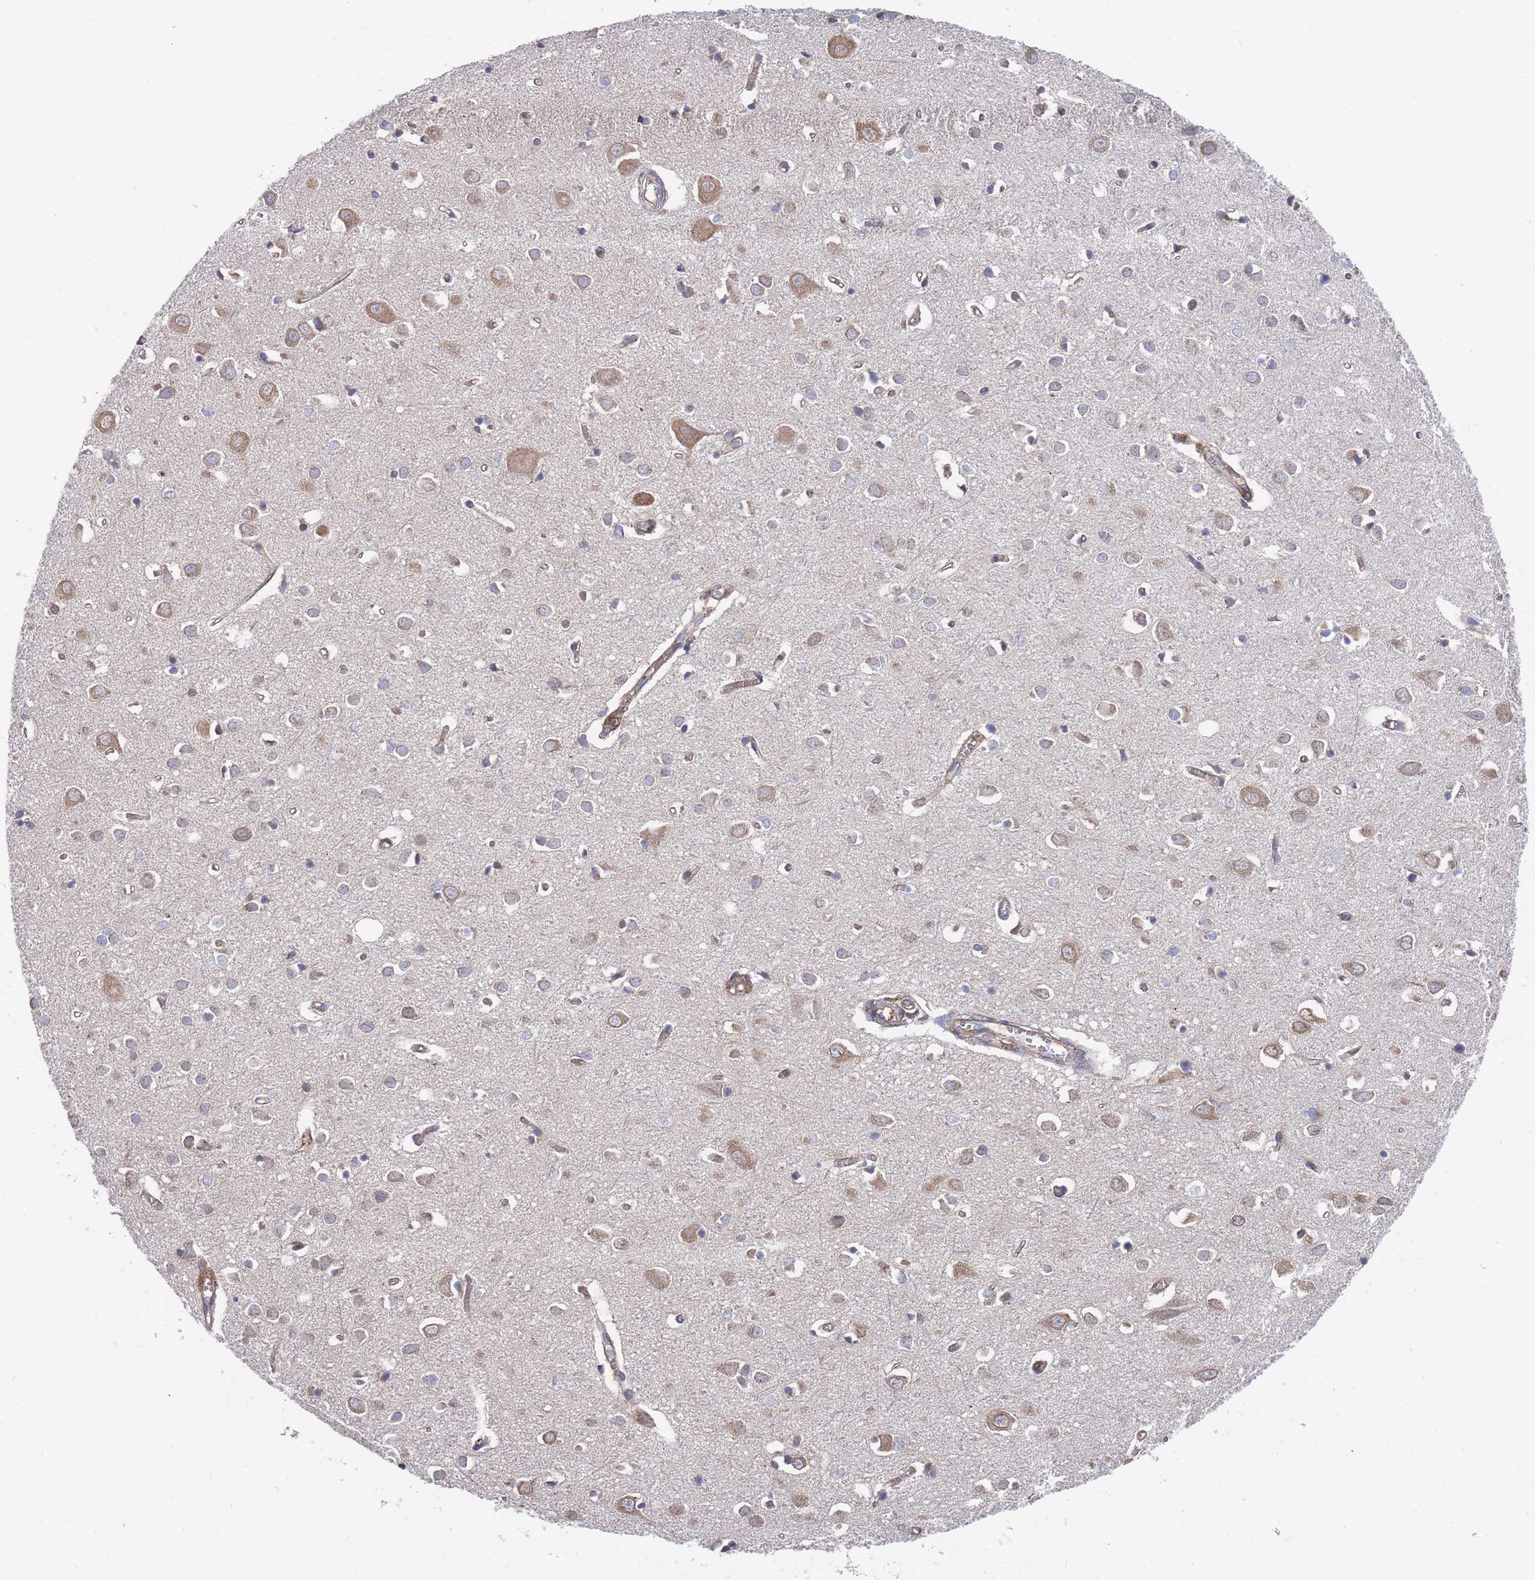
{"staining": {"intensity": "moderate", "quantity": ">75%", "location": "cytoplasmic/membranous"}, "tissue": "cerebral cortex", "cell_type": "Endothelial cells", "image_type": "normal", "snomed": [{"axis": "morphology", "description": "Normal tissue, NOS"}, {"axis": "topography", "description": "Cerebral cortex"}], "caption": "This histopathology image reveals IHC staining of benign cerebral cortex, with medium moderate cytoplasmic/membranous positivity in about >75% of endothelial cells.", "gene": "GID8", "patient": {"sex": "female", "age": 64}}